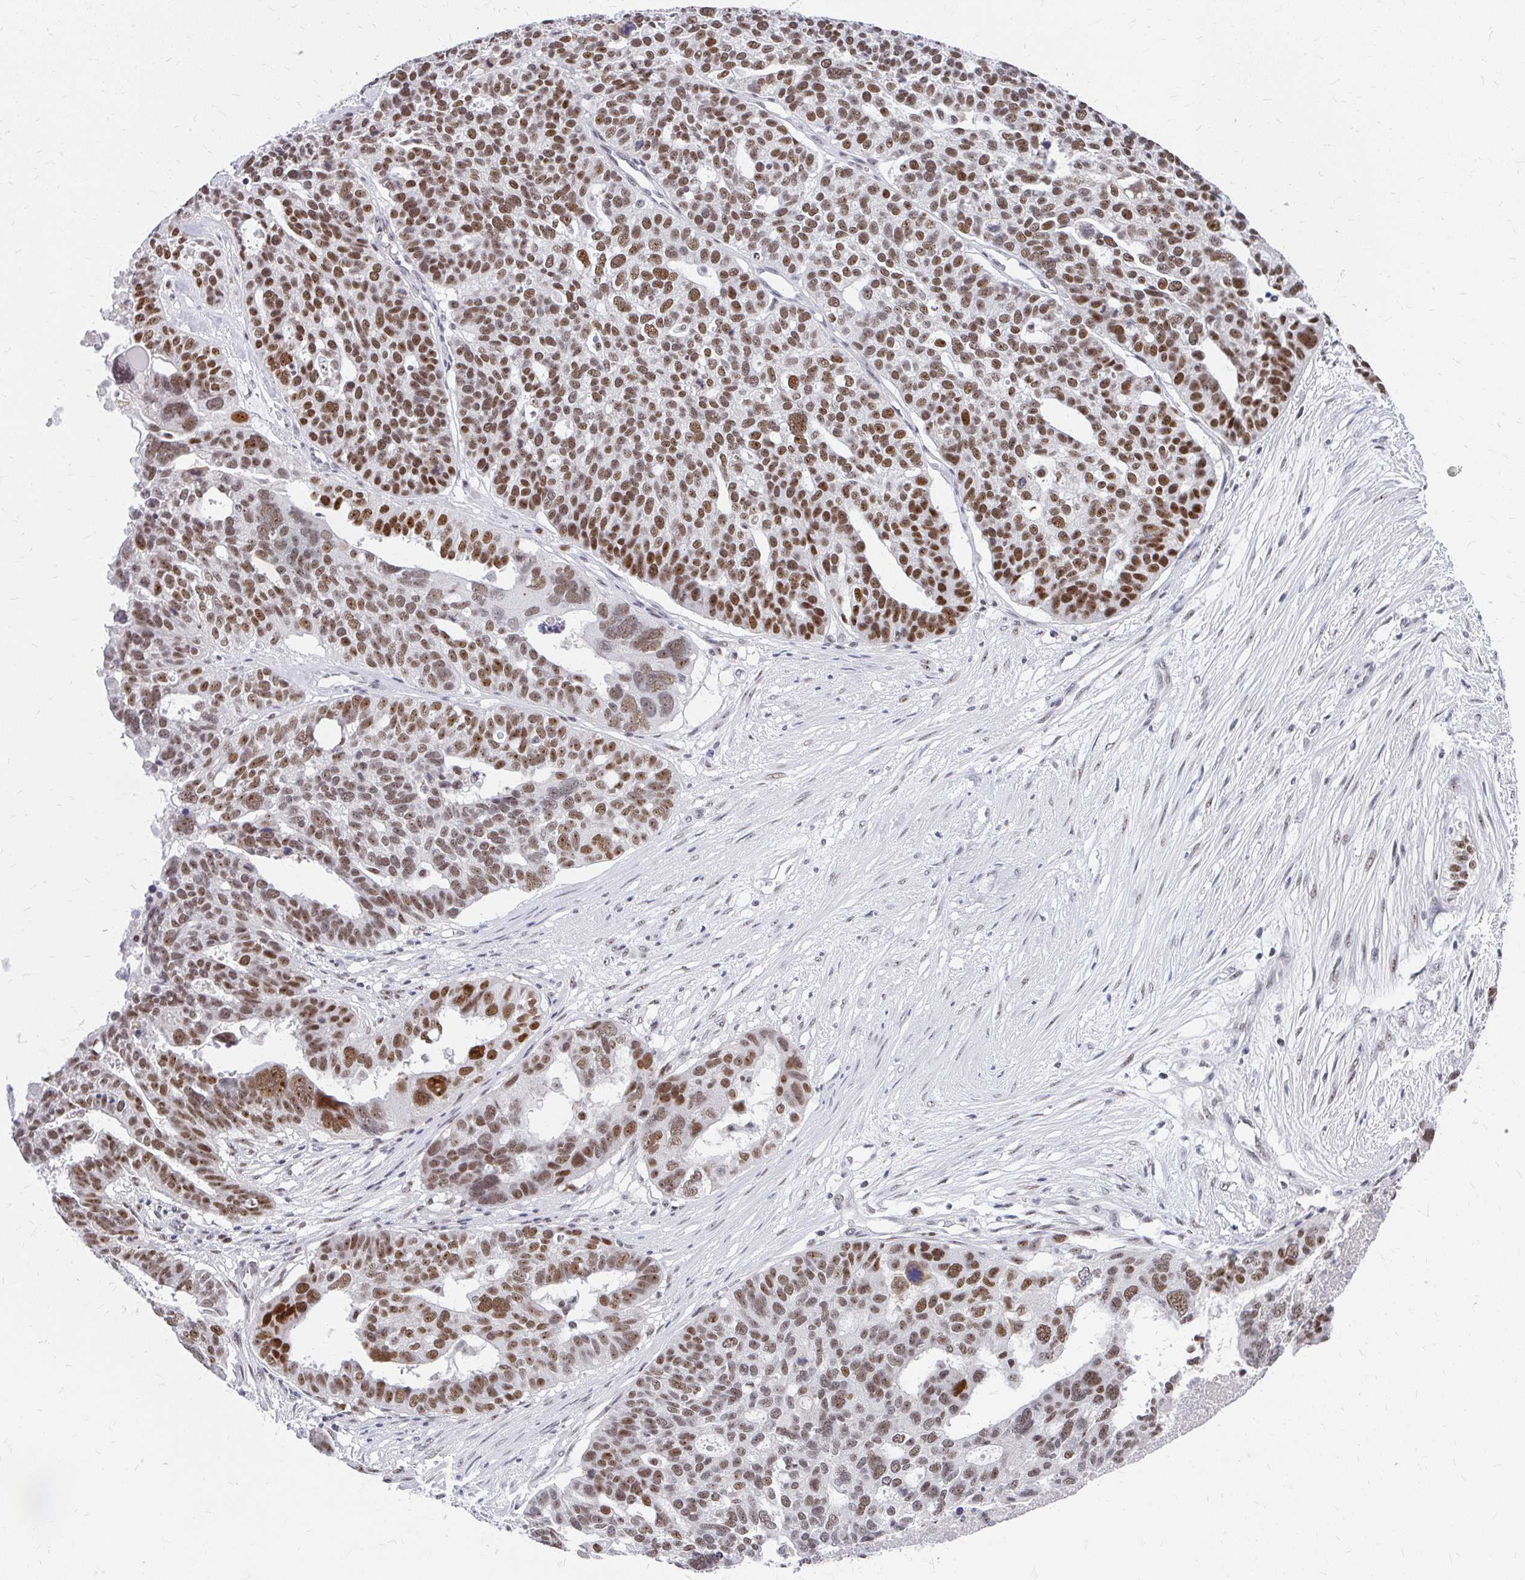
{"staining": {"intensity": "moderate", "quantity": ">75%", "location": "nuclear"}, "tissue": "ovarian cancer", "cell_type": "Tumor cells", "image_type": "cancer", "snomed": [{"axis": "morphology", "description": "Cystadenocarcinoma, serous, NOS"}, {"axis": "topography", "description": "Ovary"}], "caption": "IHC micrograph of neoplastic tissue: human ovarian cancer stained using immunohistochemistry exhibits medium levels of moderate protein expression localized specifically in the nuclear of tumor cells, appearing as a nuclear brown color.", "gene": "GTF2H1", "patient": {"sex": "female", "age": 59}}